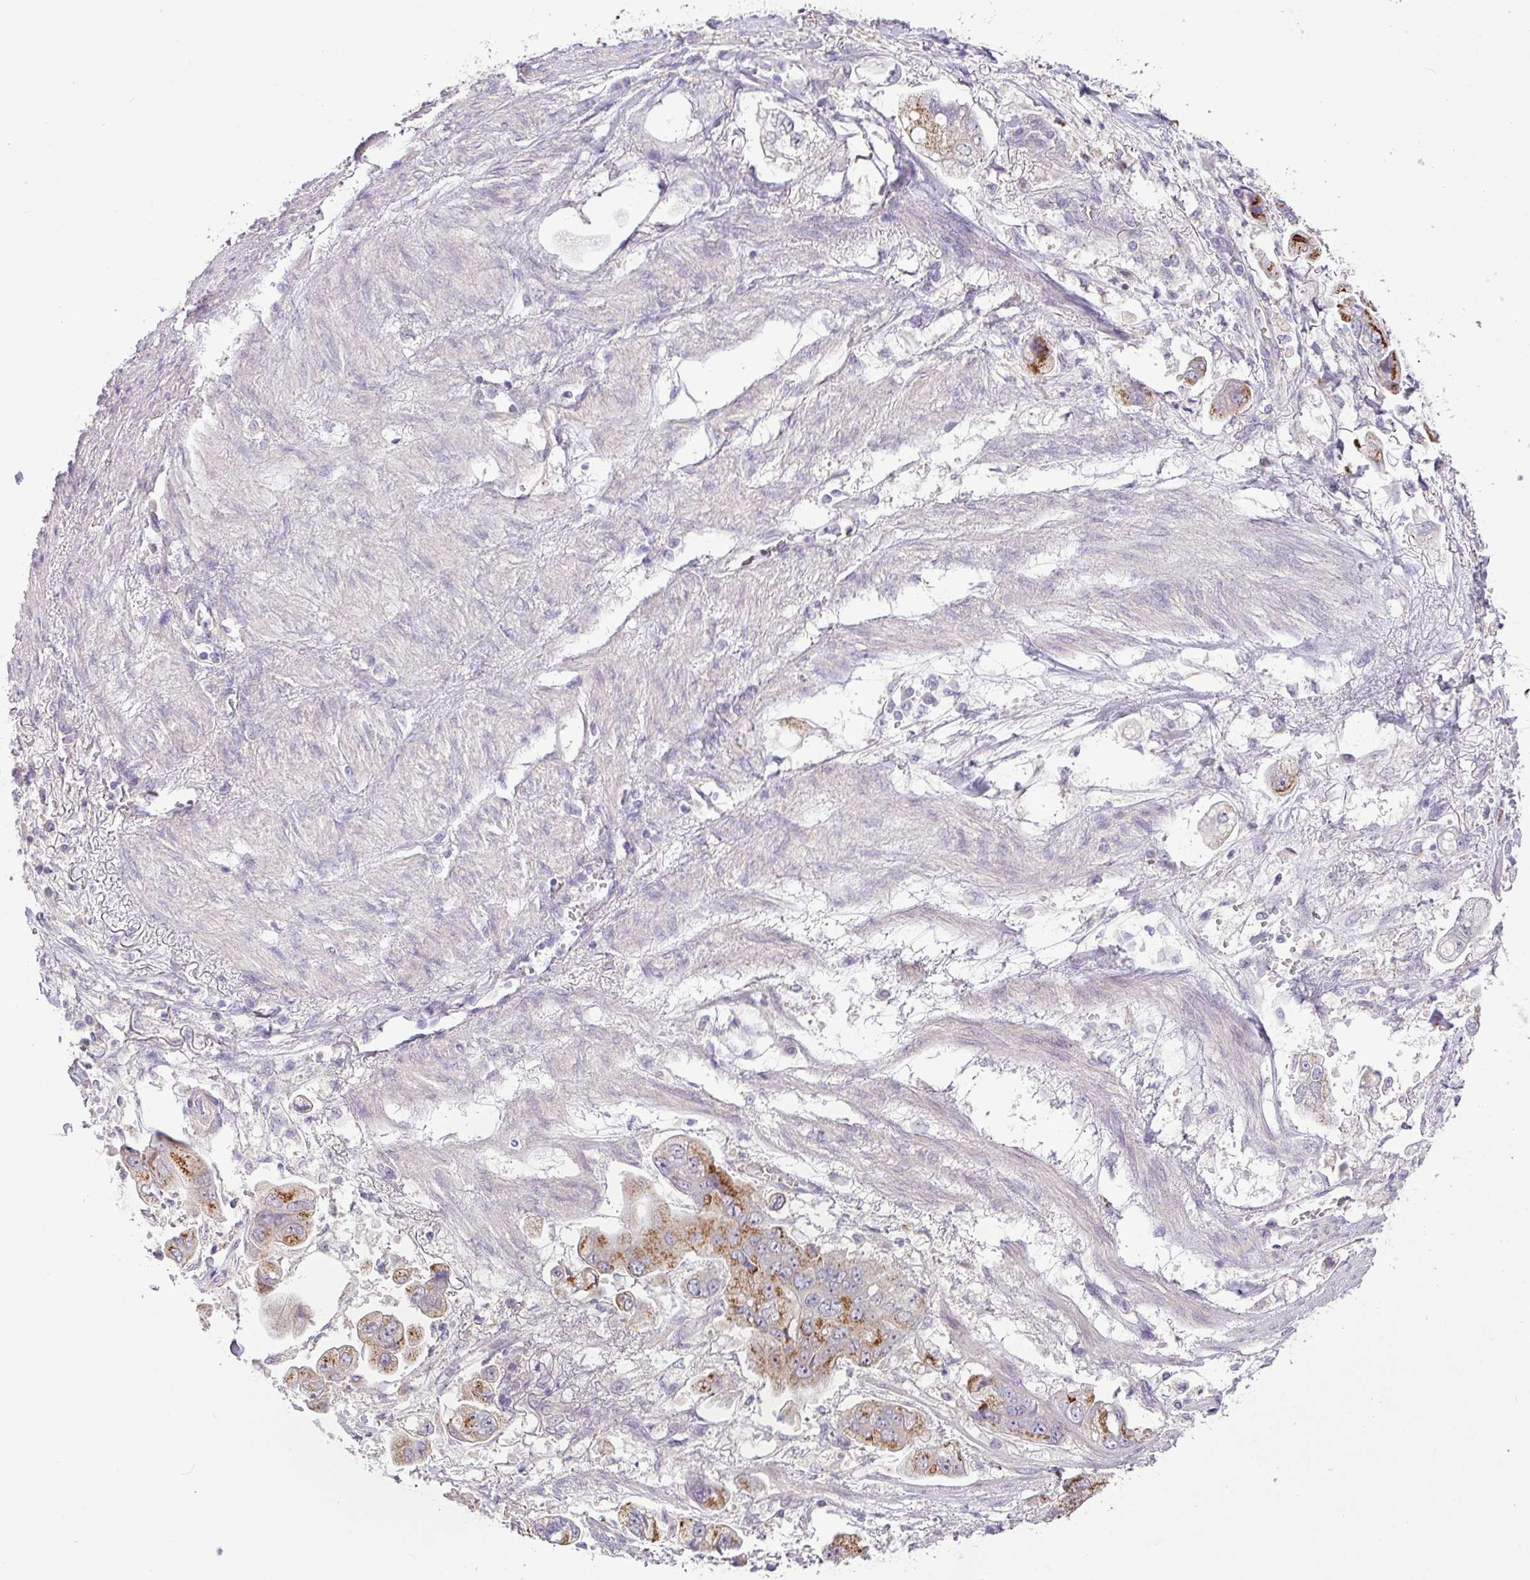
{"staining": {"intensity": "moderate", "quantity": "25%-75%", "location": "cytoplasmic/membranous"}, "tissue": "stomach cancer", "cell_type": "Tumor cells", "image_type": "cancer", "snomed": [{"axis": "morphology", "description": "Adenocarcinoma, NOS"}, {"axis": "topography", "description": "Stomach"}], "caption": "This is a photomicrograph of immunohistochemistry staining of adenocarcinoma (stomach), which shows moderate positivity in the cytoplasmic/membranous of tumor cells.", "gene": "GALNT12", "patient": {"sex": "male", "age": 62}}